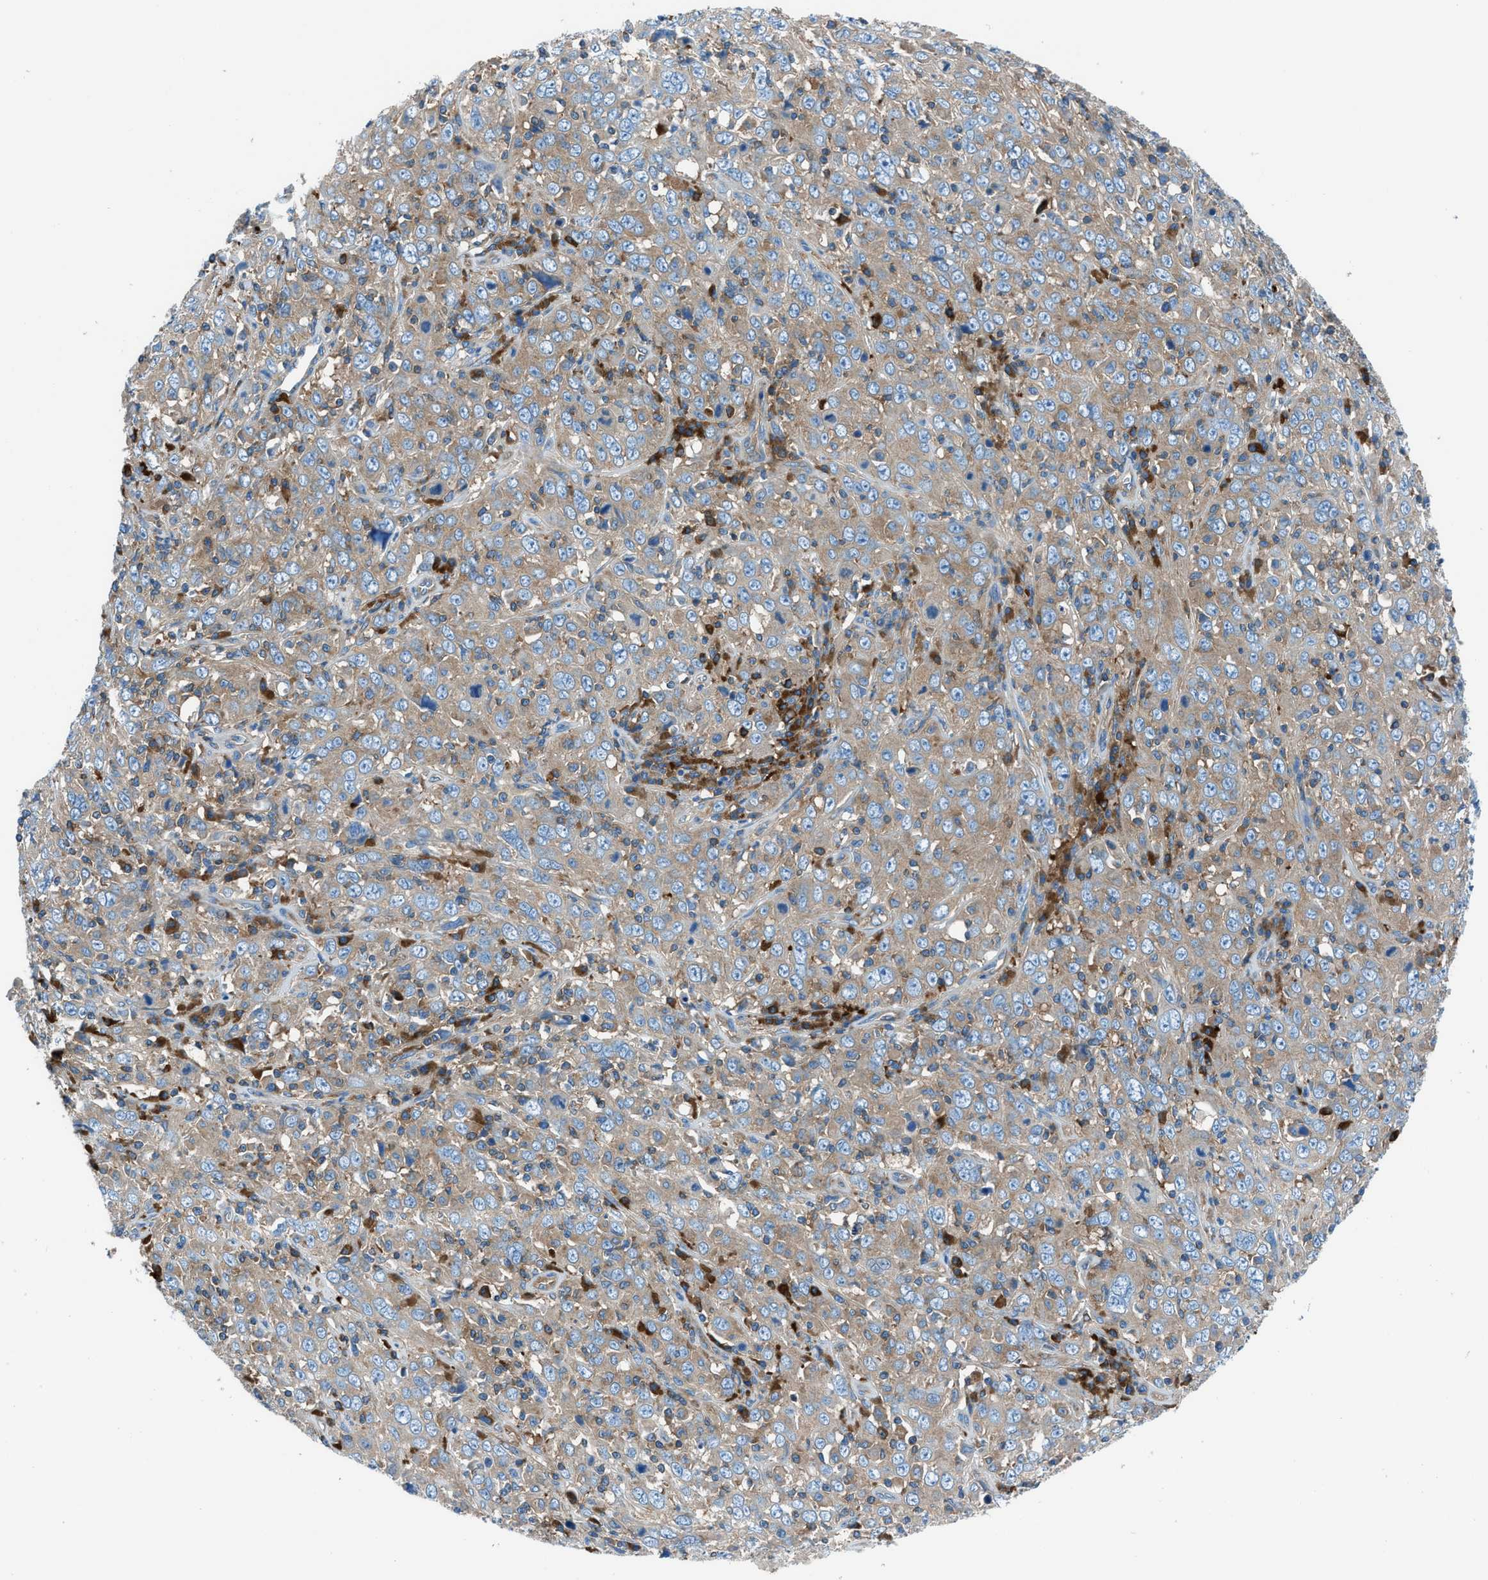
{"staining": {"intensity": "weak", "quantity": ">75%", "location": "cytoplasmic/membranous"}, "tissue": "cervical cancer", "cell_type": "Tumor cells", "image_type": "cancer", "snomed": [{"axis": "morphology", "description": "Squamous cell carcinoma, NOS"}, {"axis": "topography", "description": "Cervix"}], "caption": "Protein staining of cervical squamous cell carcinoma tissue demonstrates weak cytoplasmic/membranous staining in approximately >75% of tumor cells.", "gene": "SARS1", "patient": {"sex": "female", "age": 46}}